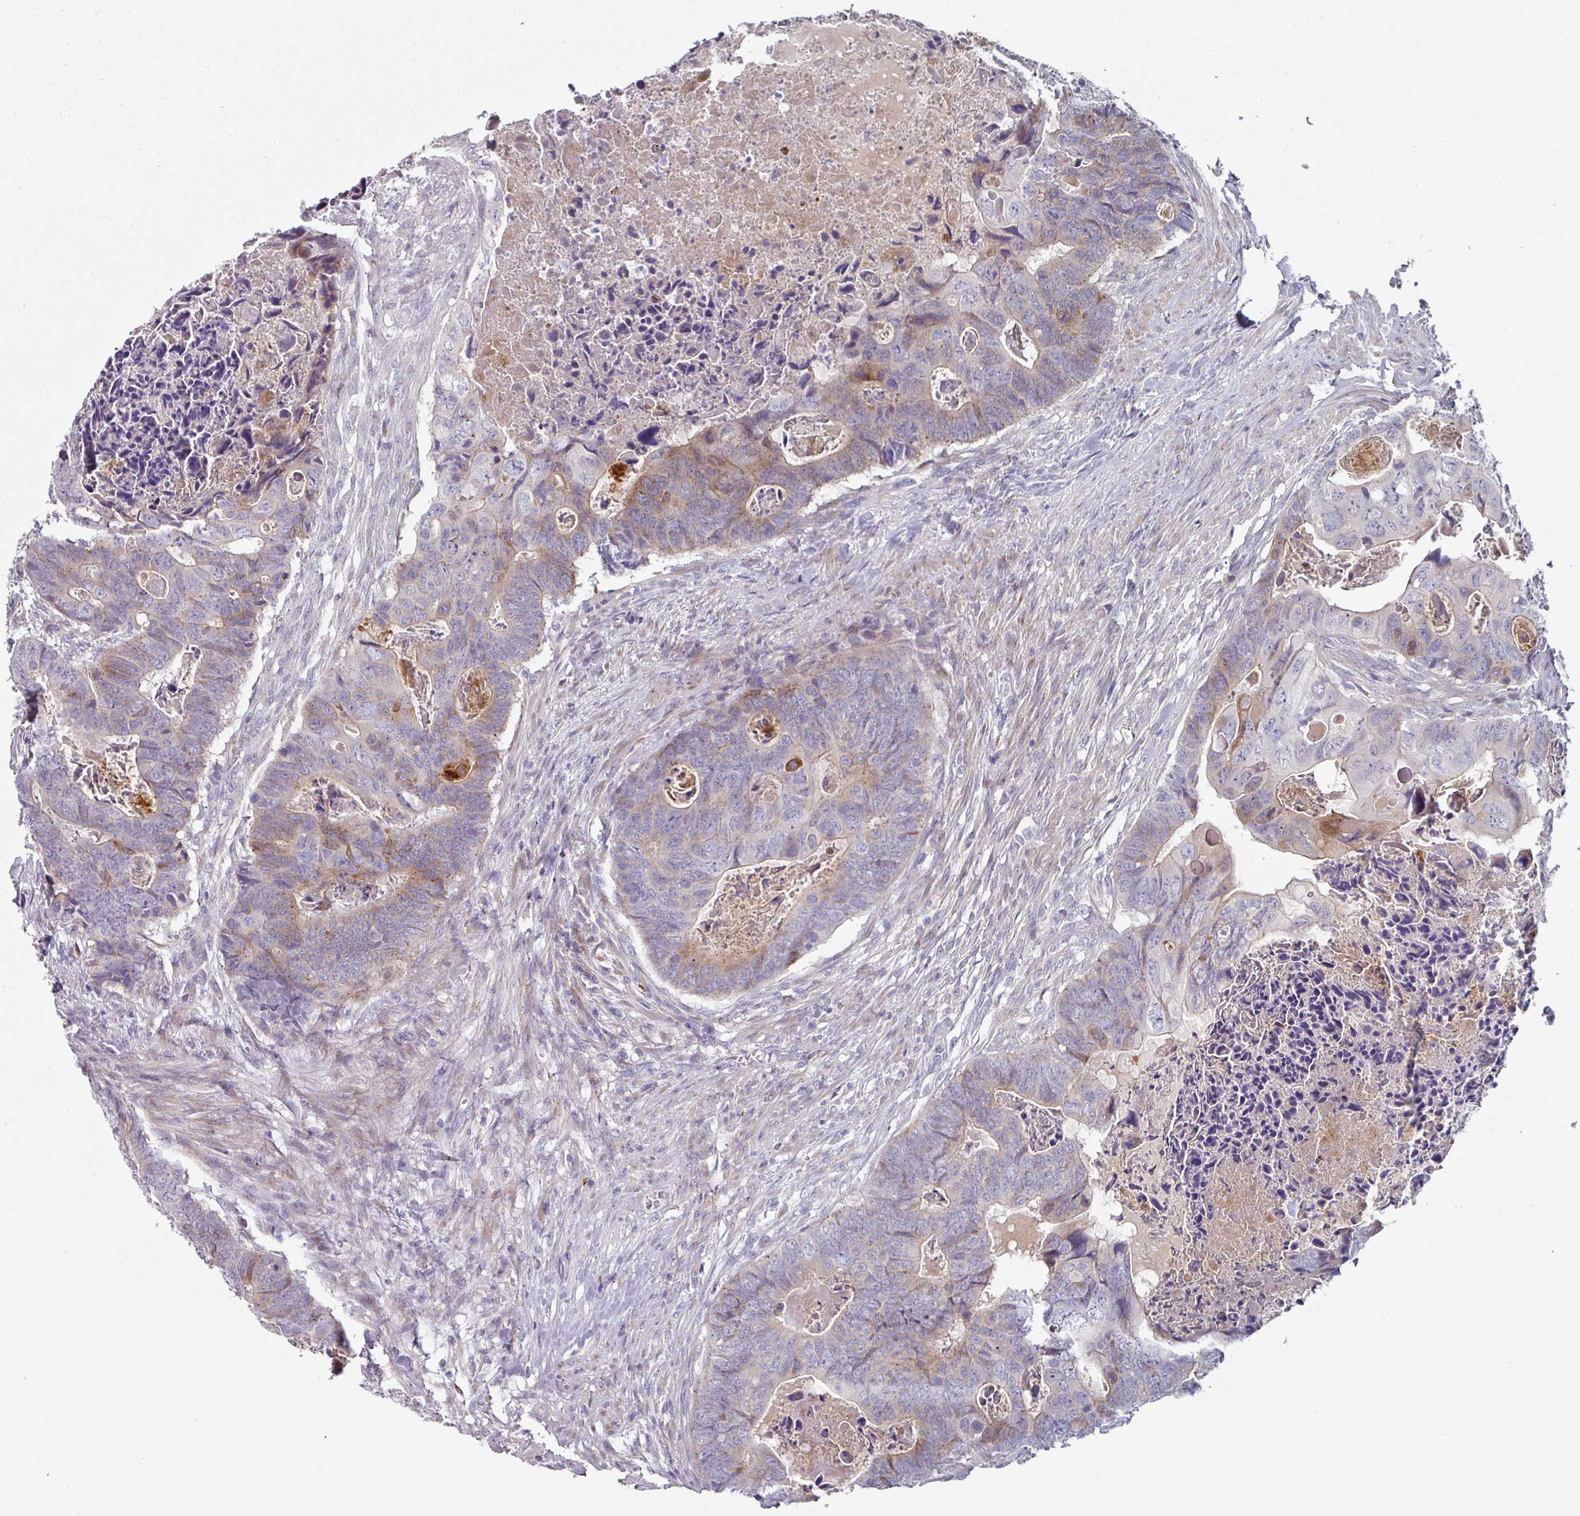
{"staining": {"intensity": "moderate", "quantity": "<25%", "location": "cytoplasmic/membranous"}, "tissue": "colorectal cancer", "cell_type": "Tumor cells", "image_type": "cancer", "snomed": [{"axis": "morphology", "description": "Adenocarcinoma, NOS"}, {"axis": "topography", "description": "Rectum"}], "caption": "The immunohistochemical stain shows moderate cytoplasmic/membranous positivity in tumor cells of colorectal cancer tissue. The protein is shown in brown color, while the nuclei are stained blue.", "gene": "WSB2", "patient": {"sex": "female", "age": 78}}